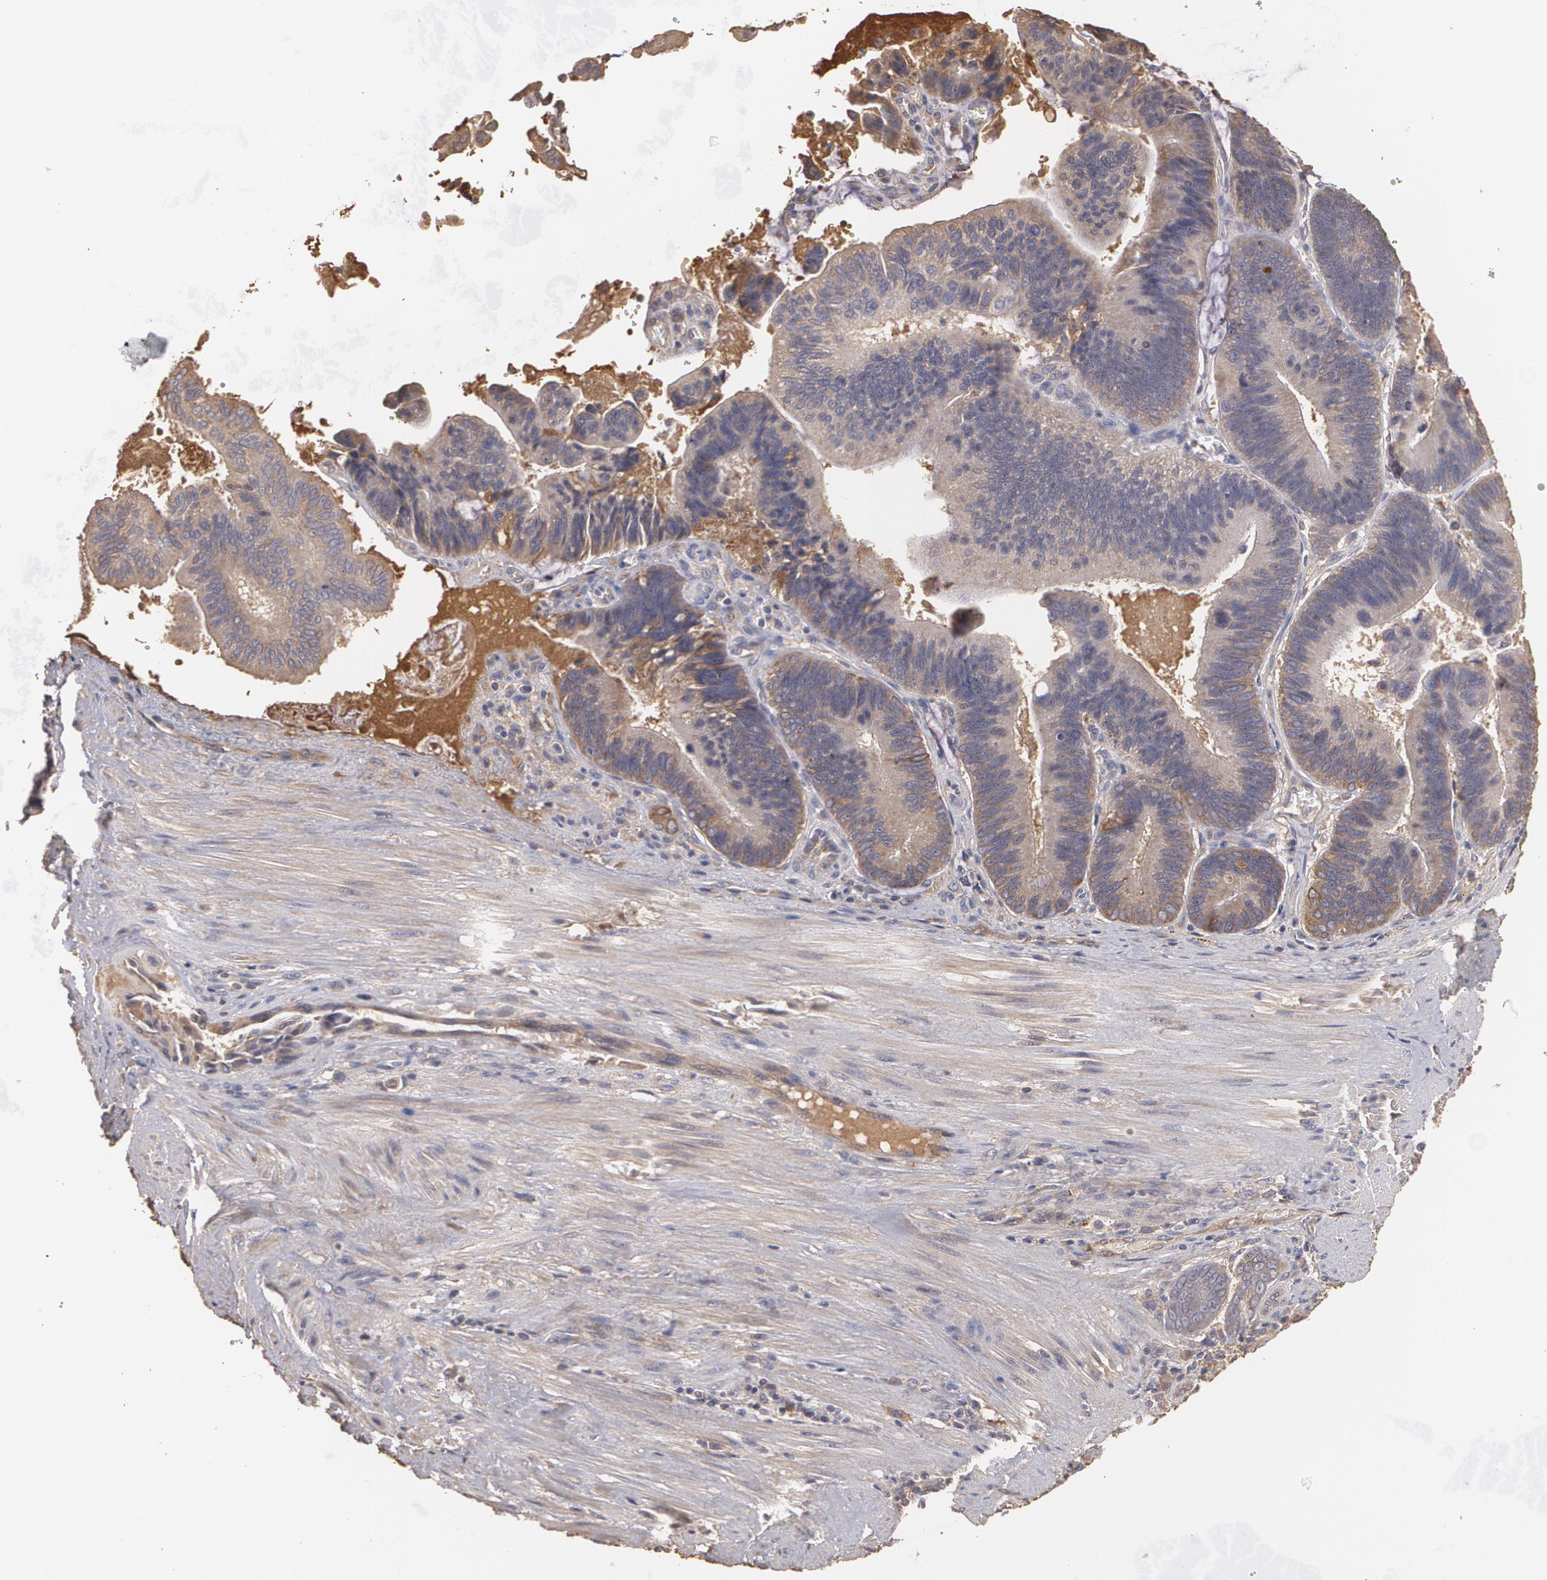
{"staining": {"intensity": "weak", "quantity": ">75%", "location": "cytoplasmic/membranous"}, "tissue": "pancreatic cancer", "cell_type": "Tumor cells", "image_type": "cancer", "snomed": [{"axis": "morphology", "description": "Adenocarcinoma, NOS"}, {"axis": "topography", "description": "Pancreas"}], "caption": "Pancreatic cancer (adenocarcinoma) tissue displays weak cytoplasmic/membranous expression in approximately >75% of tumor cells (IHC, brightfield microscopy, high magnification).", "gene": "PON1", "patient": {"sex": "male", "age": 82}}